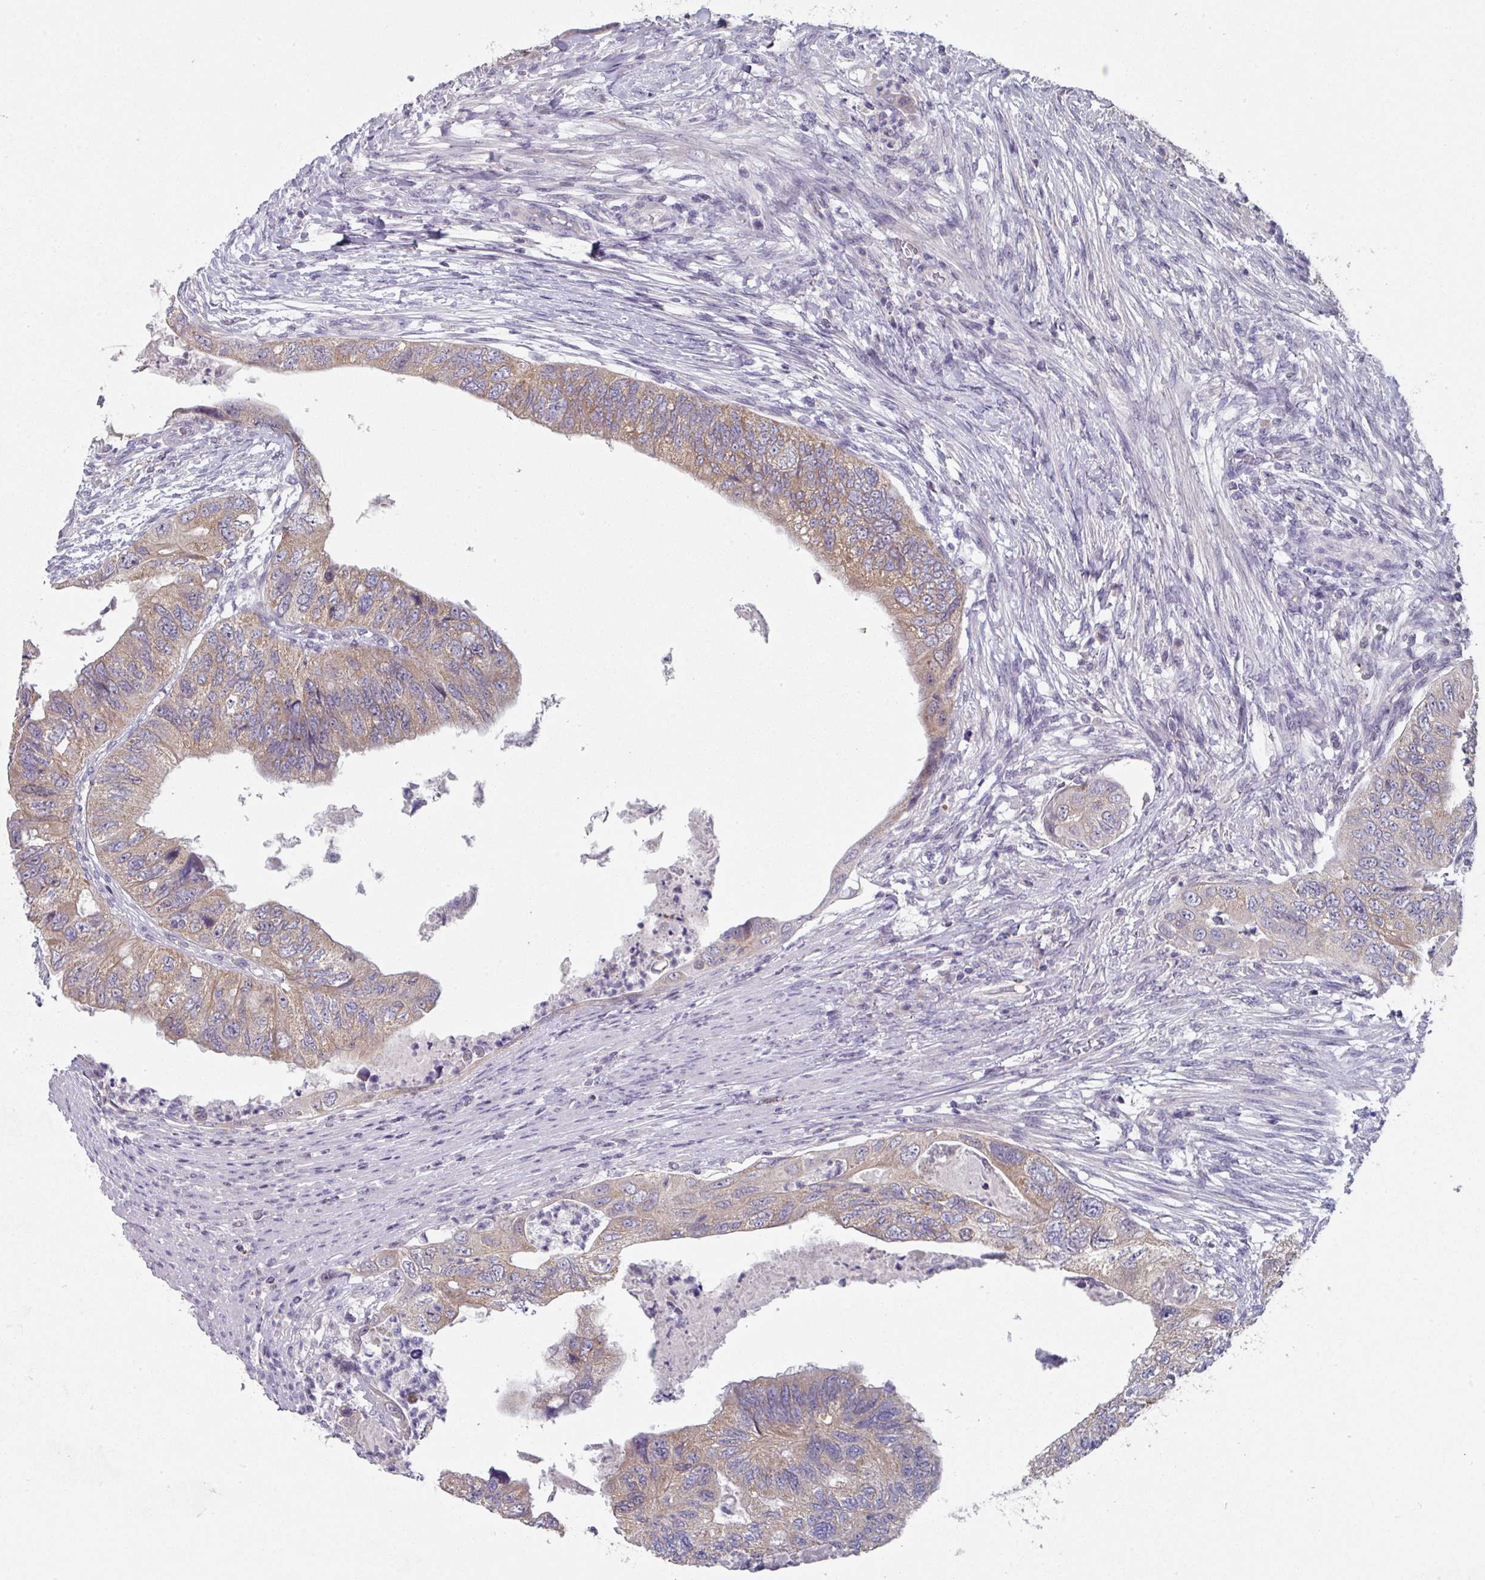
{"staining": {"intensity": "moderate", "quantity": ">75%", "location": "cytoplasmic/membranous"}, "tissue": "colorectal cancer", "cell_type": "Tumor cells", "image_type": "cancer", "snomed": [{"axis": "morphology", "description": "Adenocarcinoma, NOS"}, {"axis": "topography", "description": "Rectum"}], "caption": "Colorectal cancer was stained to show a protein in brown. There is medium levels of moderate cytoplasmic/membranous staining in about >75% of tumor cells. Immunohistochemistry stains the protein of interest in brown and the nuclei are stained blue.", "gene": "DCAF12L2", "patient": {"sex": "male", "age": 63}}